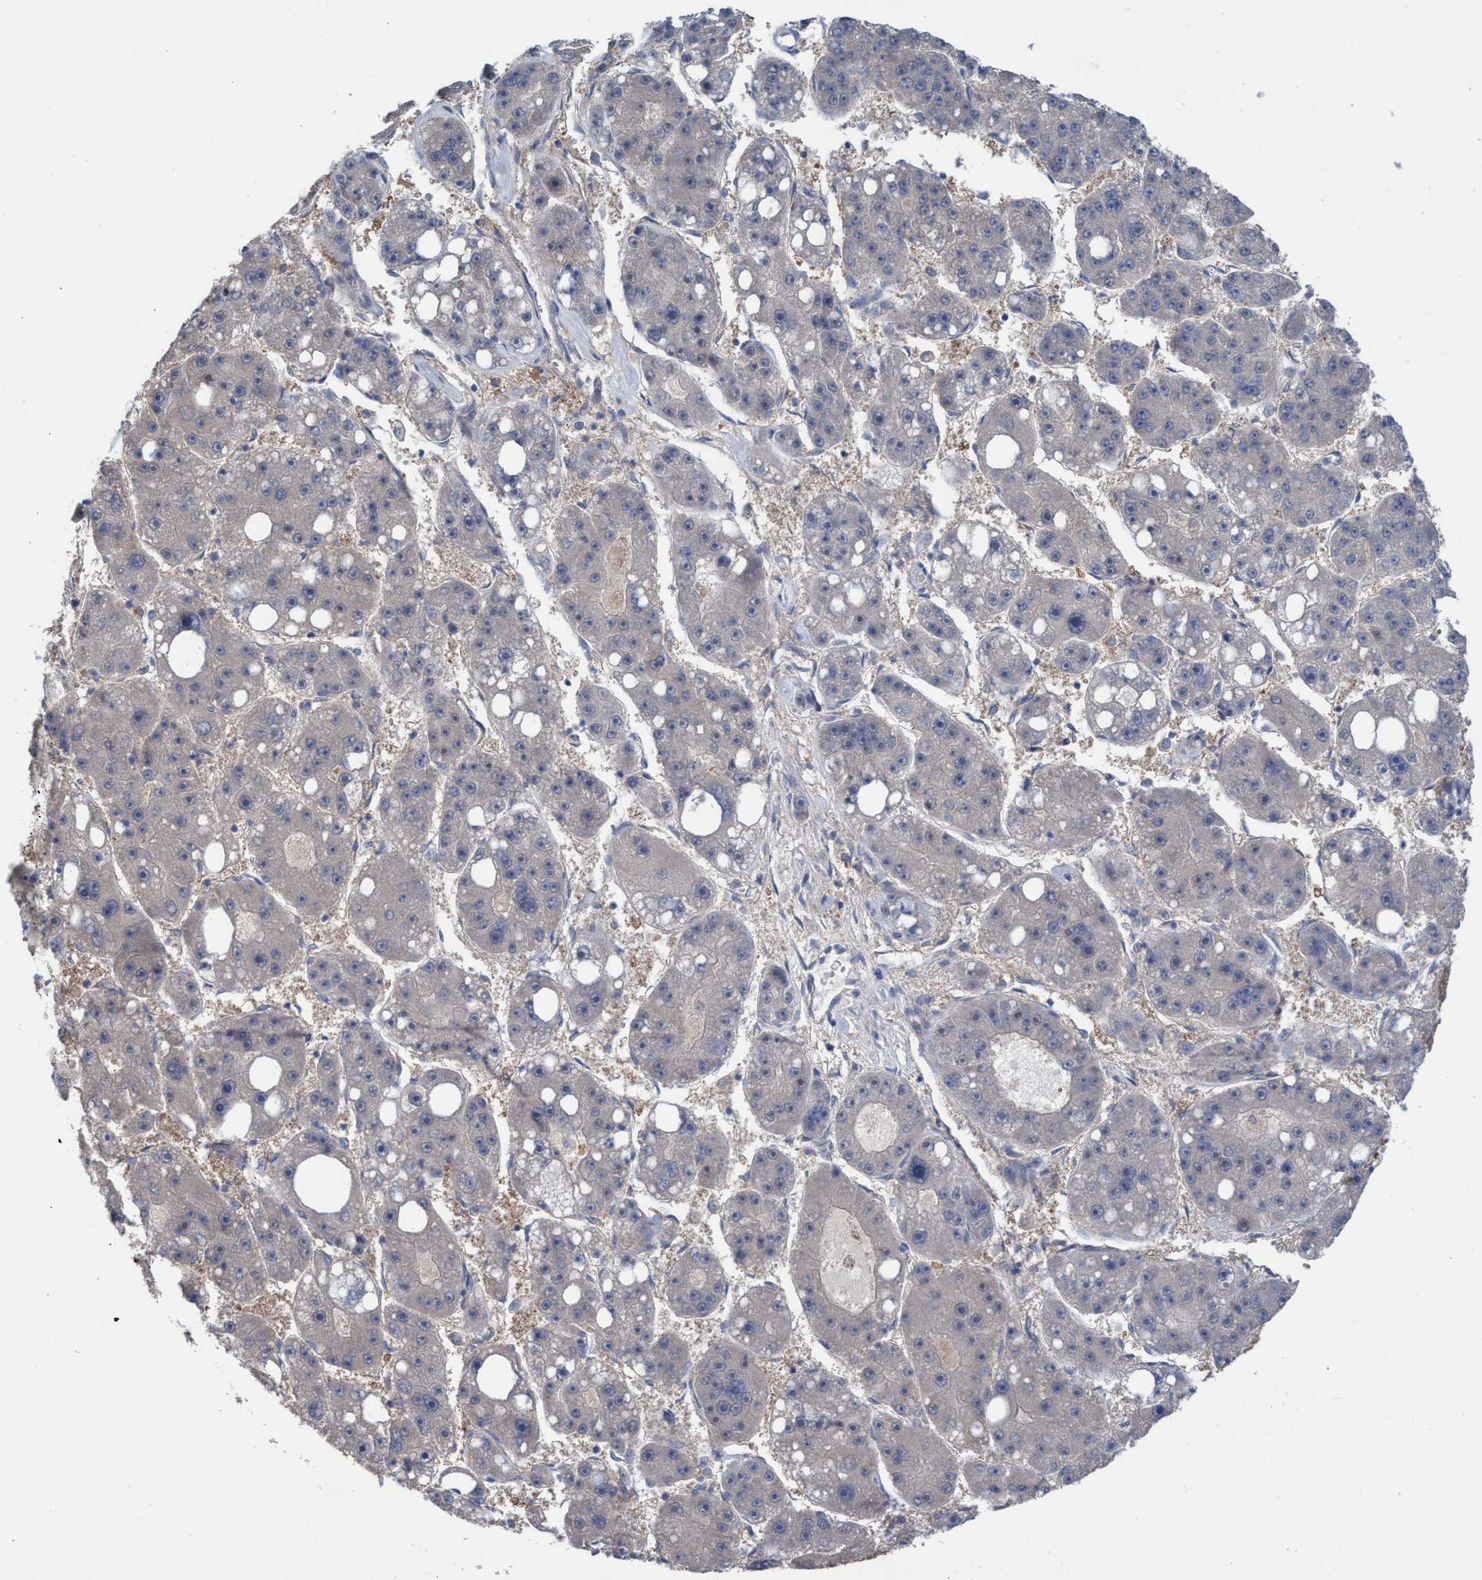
{"staining": {"intensity": "negative", "quantity": "none", "location": "none"}, "tissue": "liver cancer", "cell_type": "Tumor cells", "image_type": "cancer", "snomed": [{"axis": "morphology", "description": "Carcinoma, Hepatocellular, NOS"}, {"axis": "topography", "description": "Liver"}], "caption": "Immunohistochemical staining of liver cancer demonstrates no significant positivity in tumor cells.", "gene": "GLOD4", "patient": {"sex": "female", "age": 61}}